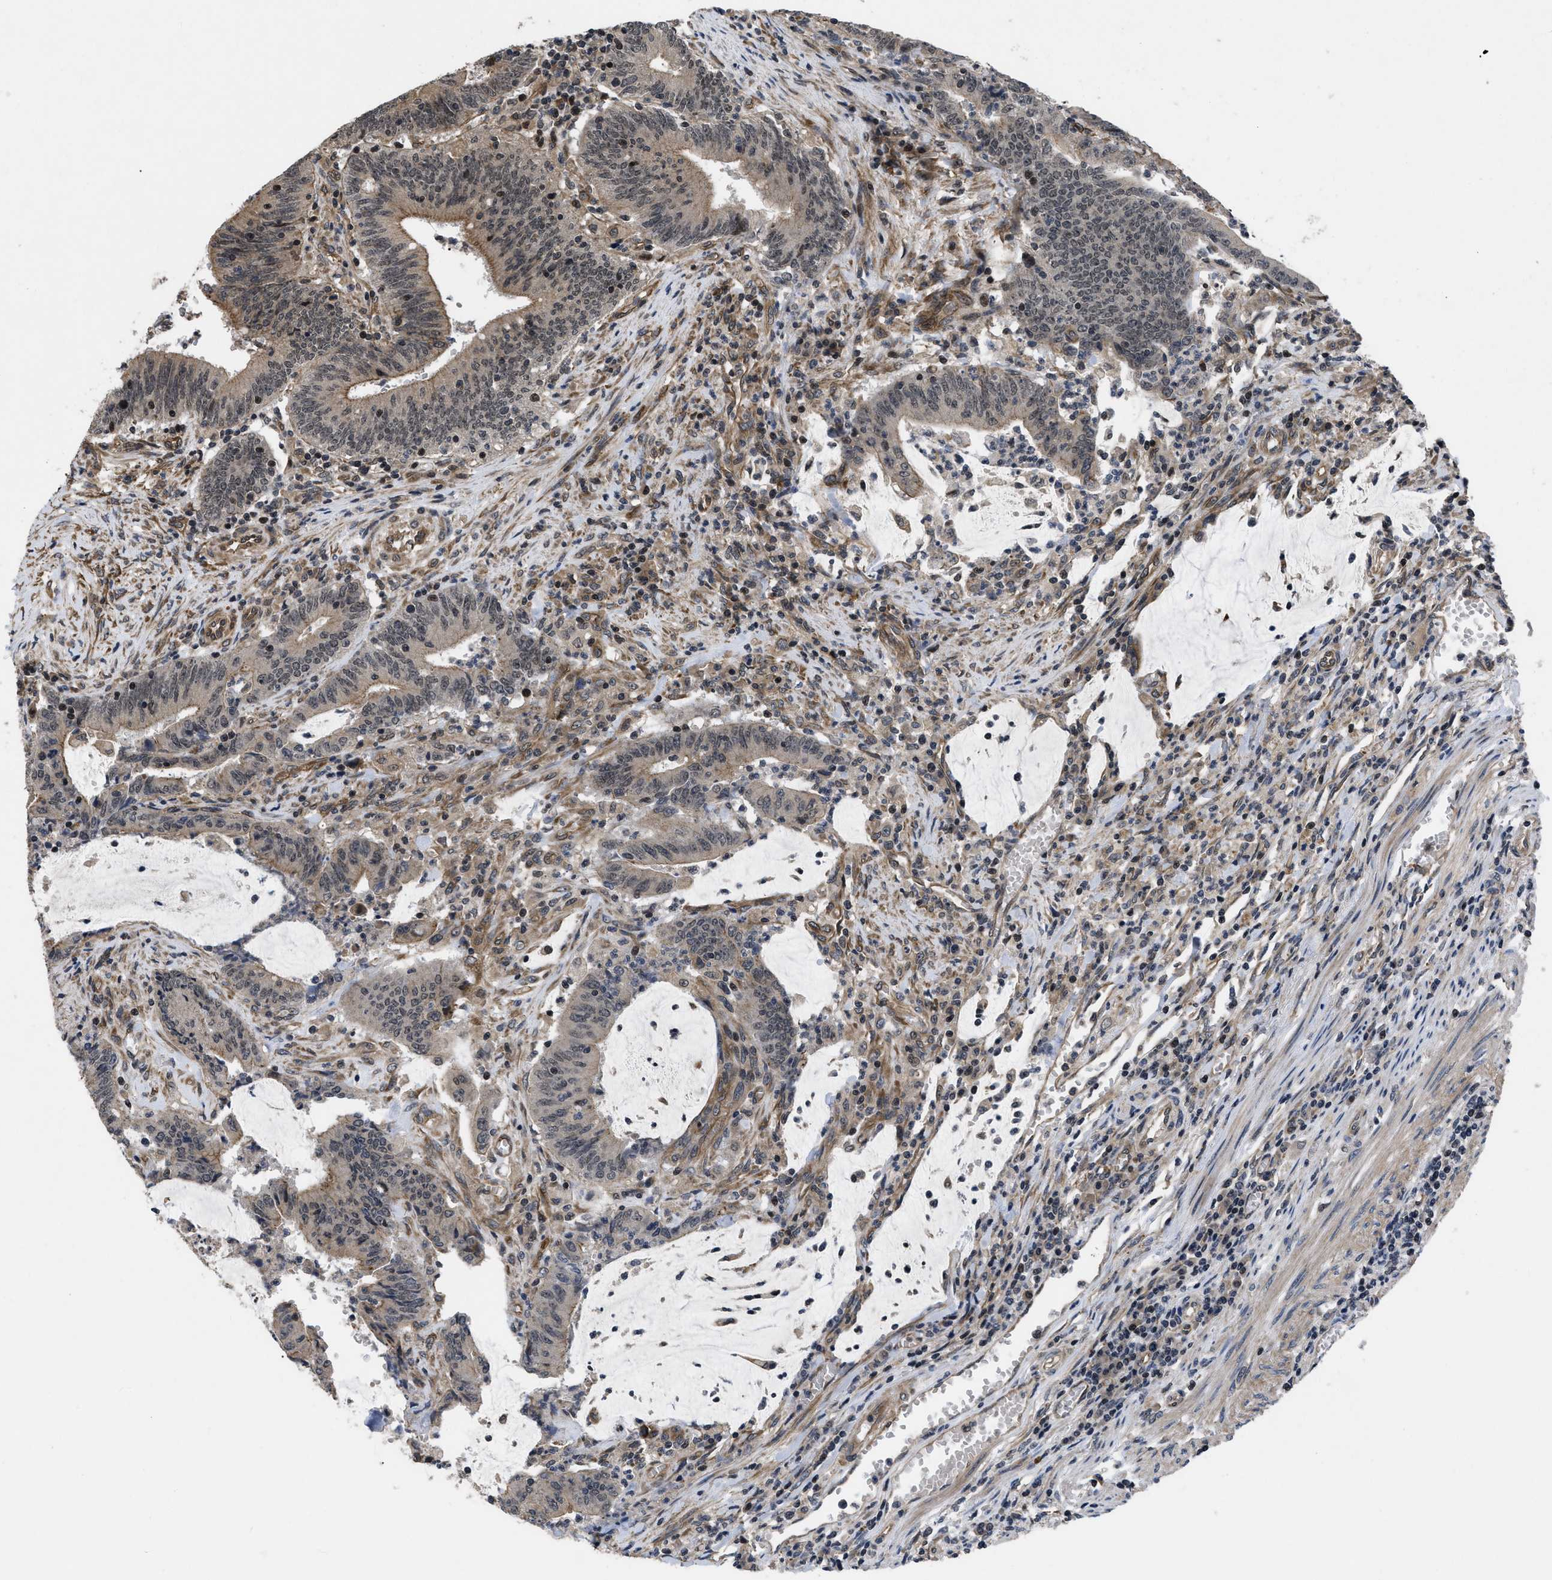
{"staining": {"intensity": "weak", "quantity": ">75%", "location": "cytoplasmic/membranous"}, "tissue": "colorectal cancer", "cell_type": "Tumor cells", "image_type": "cancer", "snomed": [{"axis": "morphology", "description": "Normal tissue, NOS"}, {"axis": "morphology", "description": "Adenocarcinoma, NOS"}, {"axis": "topography", "description": "Rectum"}], "caption": "Tumor cells display low levels of weak cytoplasmic/membranous positivity in about >75% of cells in colorectal cancer (adenocarcinoma). (DAB (3,3'-diaminobenzidine) IHC, brown staining for protein, blue staining for nuclei).", "gene": "DNAJC14", "patient": {"sex": "female", "age": 66}}